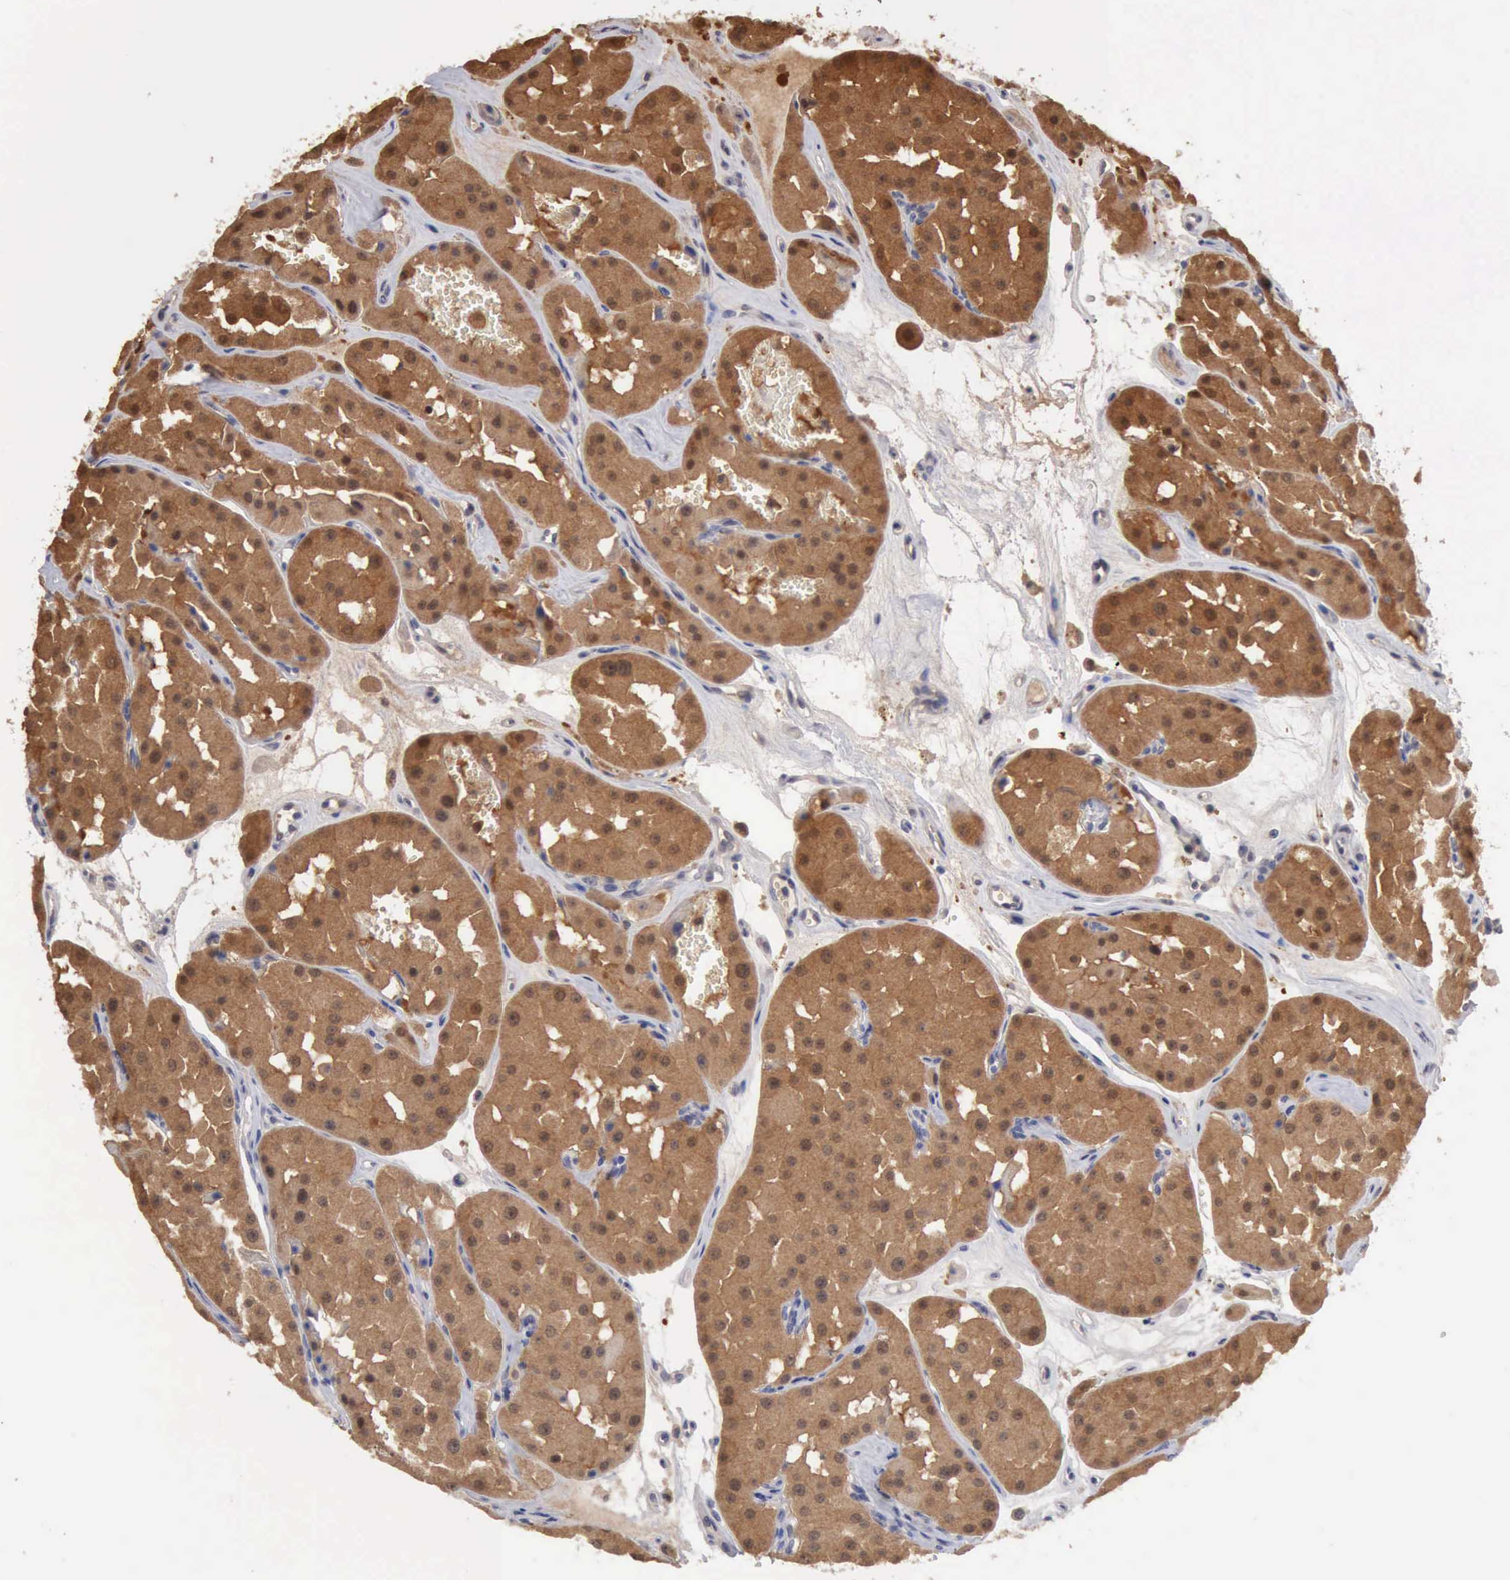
{"staining": {"intensity": "strong", "quantity": ">75%", "location": "cytoplasmic/membranous"}, "tissue": "renal cancer", "cell_type": "Tumor cells", "image_type": "cancer", "snomed": [{"axis": "morphology", "description": "Adenocarcinoma, uncertain malignant potential"}, {"axis": "topography", "description": "Kidney"}], "caption": "There is high levels of strong cytoplasmic/membranous expression in tumor cells of renal adenocarcinoma,  uncertain malignant potential, as demonstrated by immunohistochemical staining (brown color).", "gene": "PTGR2", "patient": {"sex": "male", "age": 63}}